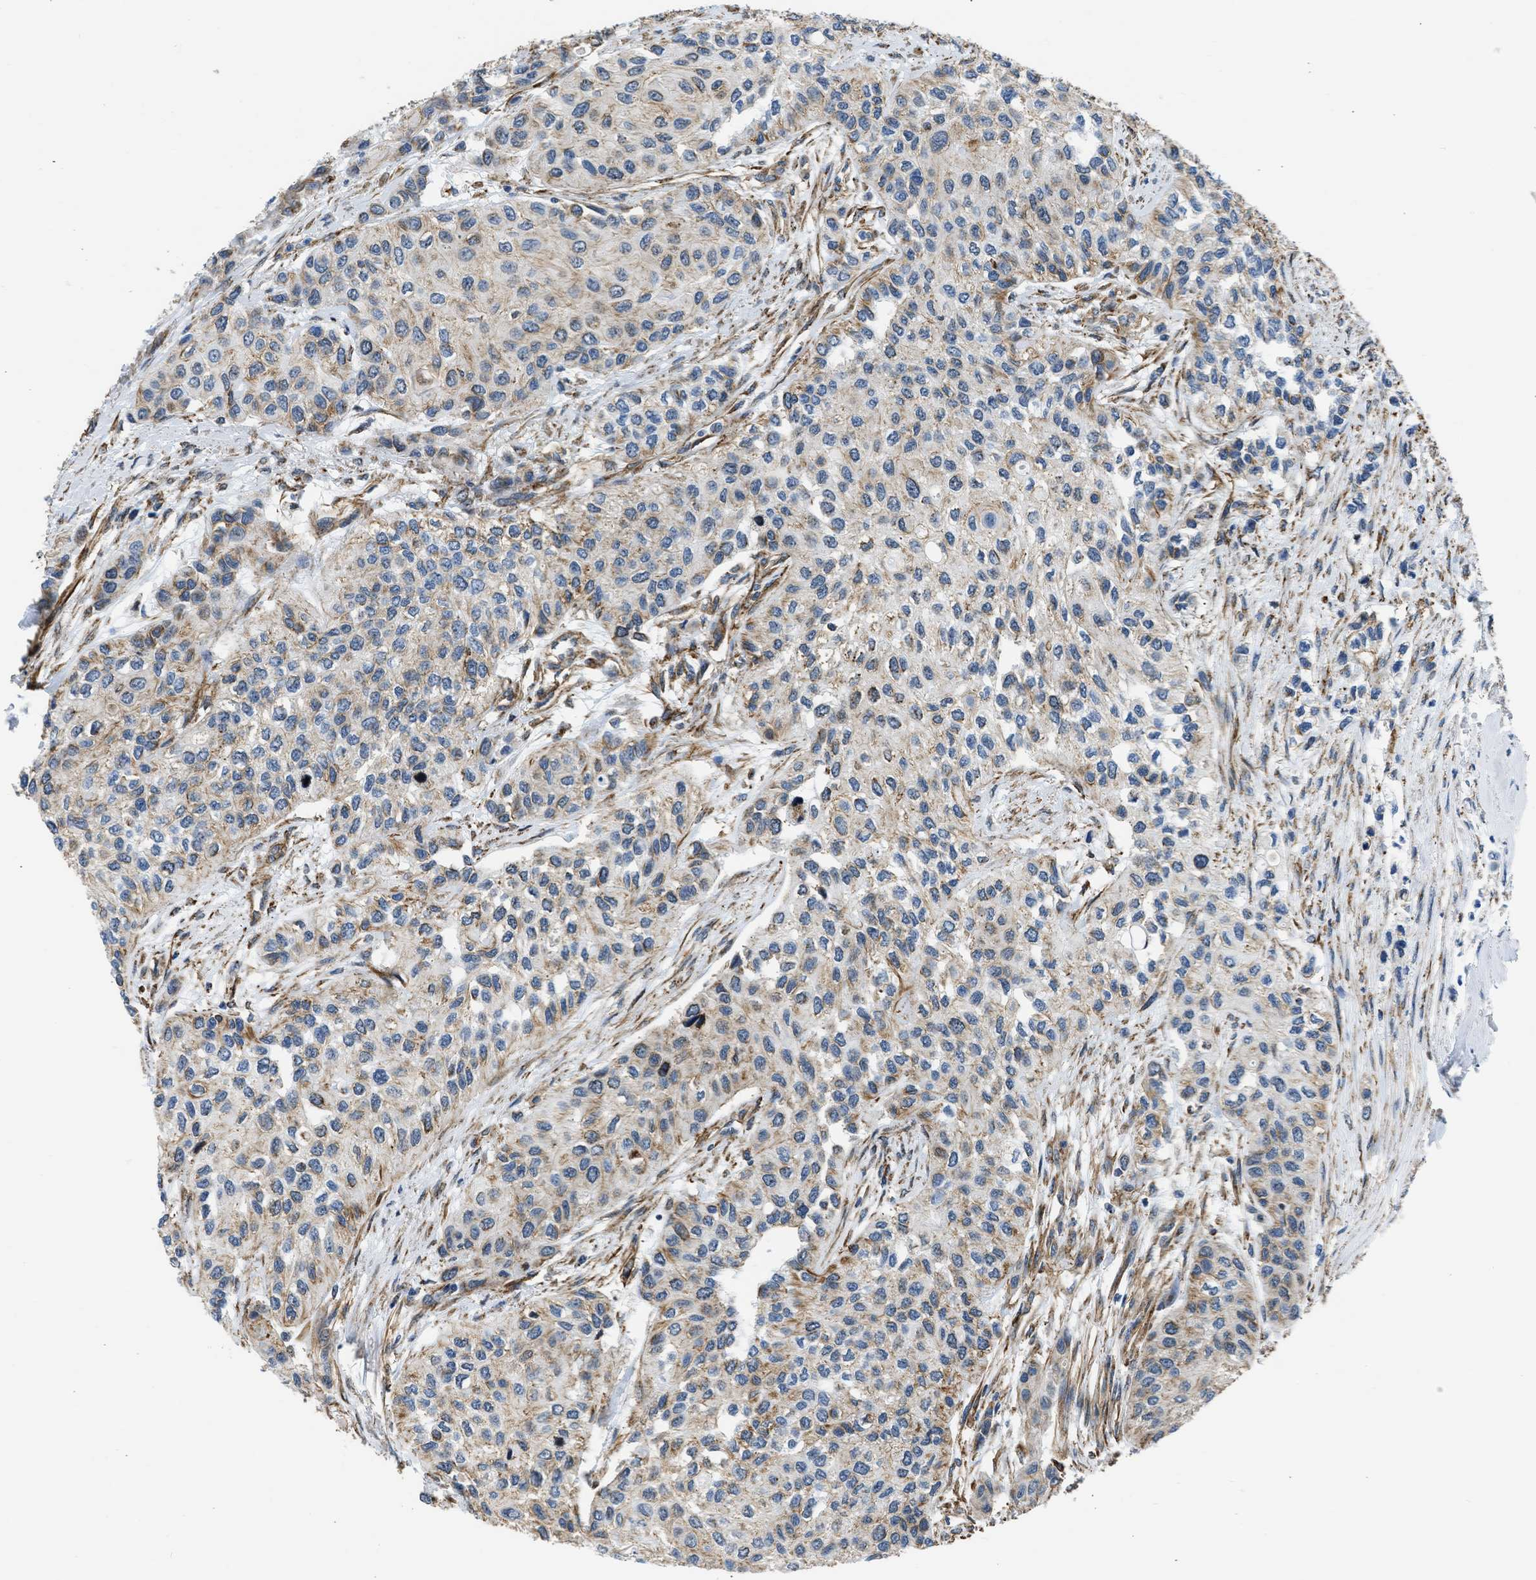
{"staining": {"intensity": "weak", "quantity": "25%-75%", "location": "cytoplasmic/membranous"}, "tissue": "urothelial cancer", "cell_type": "Tumor cells", "image_type": "cancer", "snomed": [{"axis": "morphology", "description": "Urothelial carcinoma, High grade"}, {"axis": "topography", "description": "Urinary bladder"}], "caption": "About 25%-75% of tumor cells in high-grade urothelial carcinoma show weak cytoplasmic/membranous protein expression as visualized by brown immunohistochemical staining.", "gene": "SEPTIN2", "patient": {"sex": "female", "age": 56}}